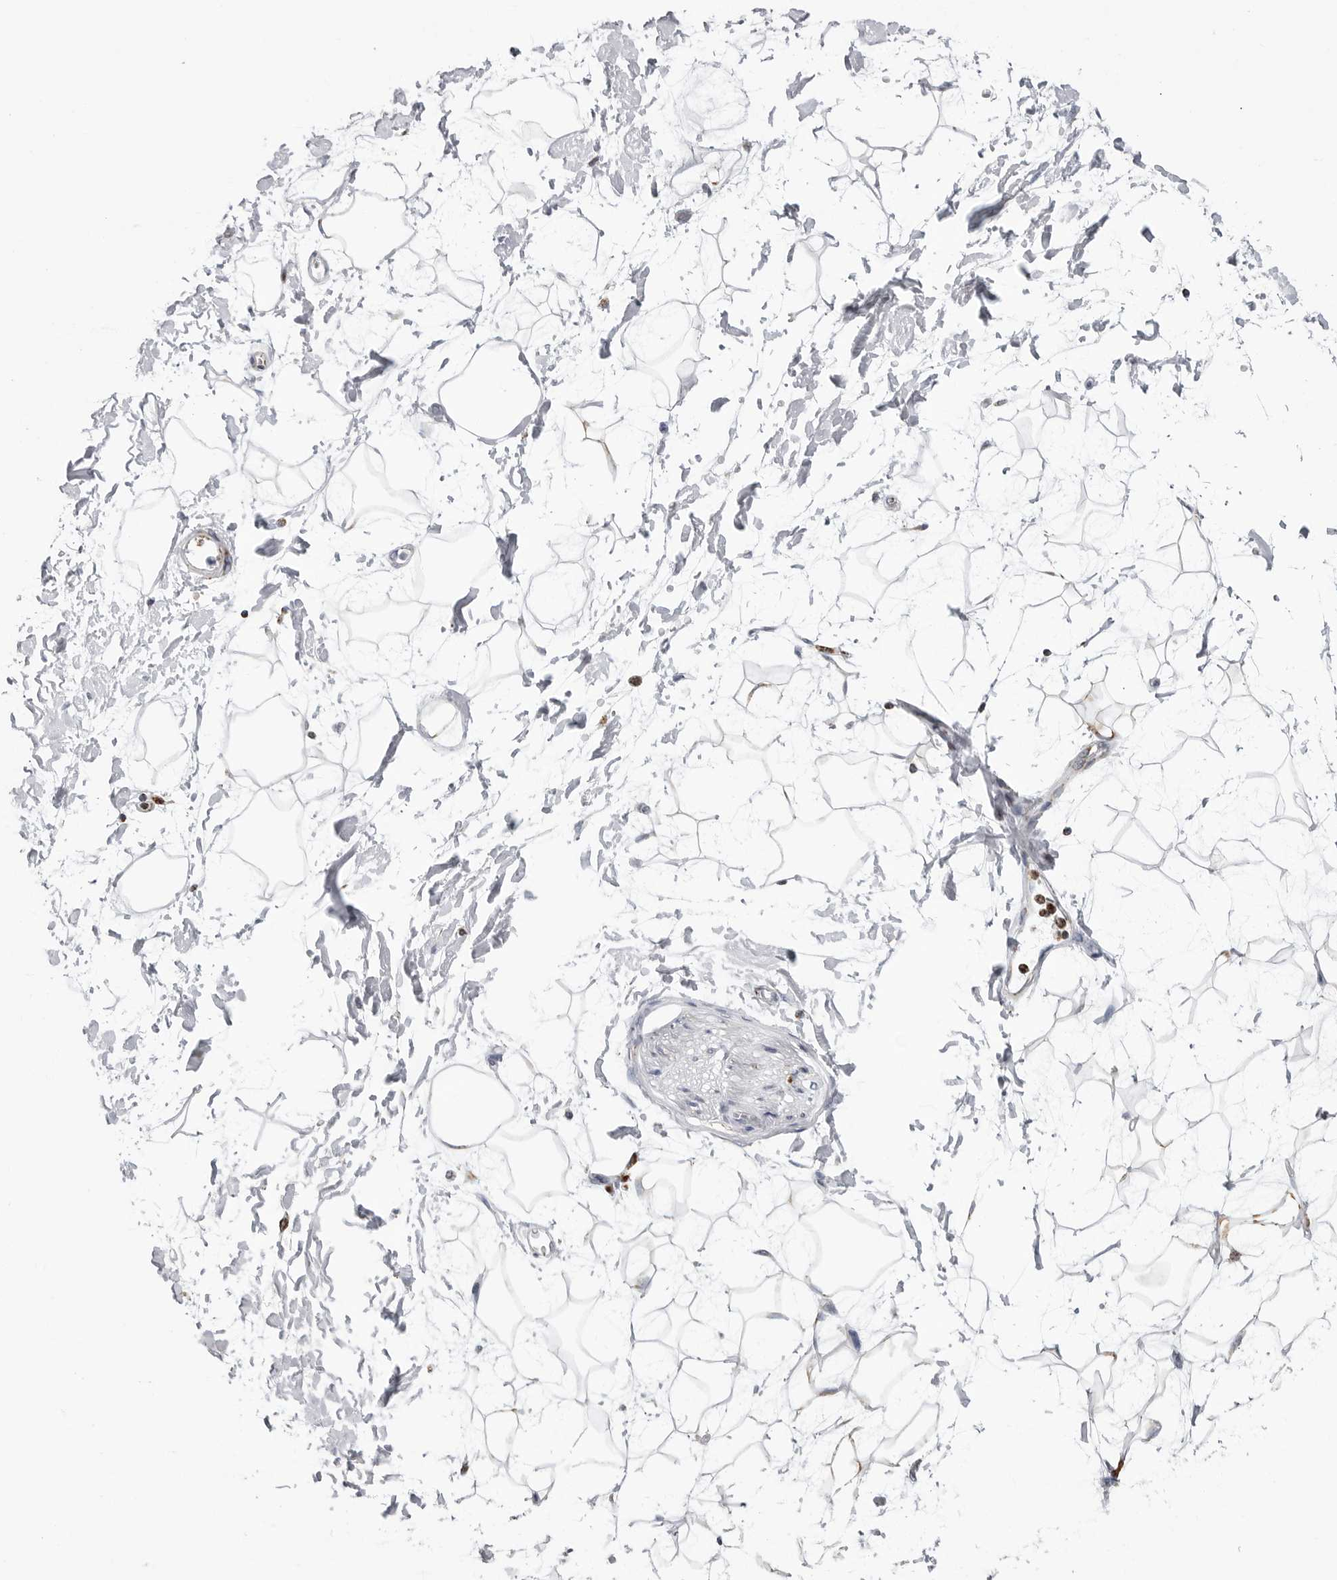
{"staining": {"intensity": "negative", "quantity": "none", "location": "none"}, "tissue": "adipose tissue", "cell_type": "Adipocytes", "image_type": "normal", "snomed": [{"axis": "morphology", "description": "Normal tissue, NOS"}, {"axis": "topography", "description": "Soft tissue"}], "caption": "The immunohistochemistry (IHC) photomicrograph has no significant staining in adipocytes of adipose tissue.", "gene": "COX5A", "patient": {"sex": "male", "age": 72}}